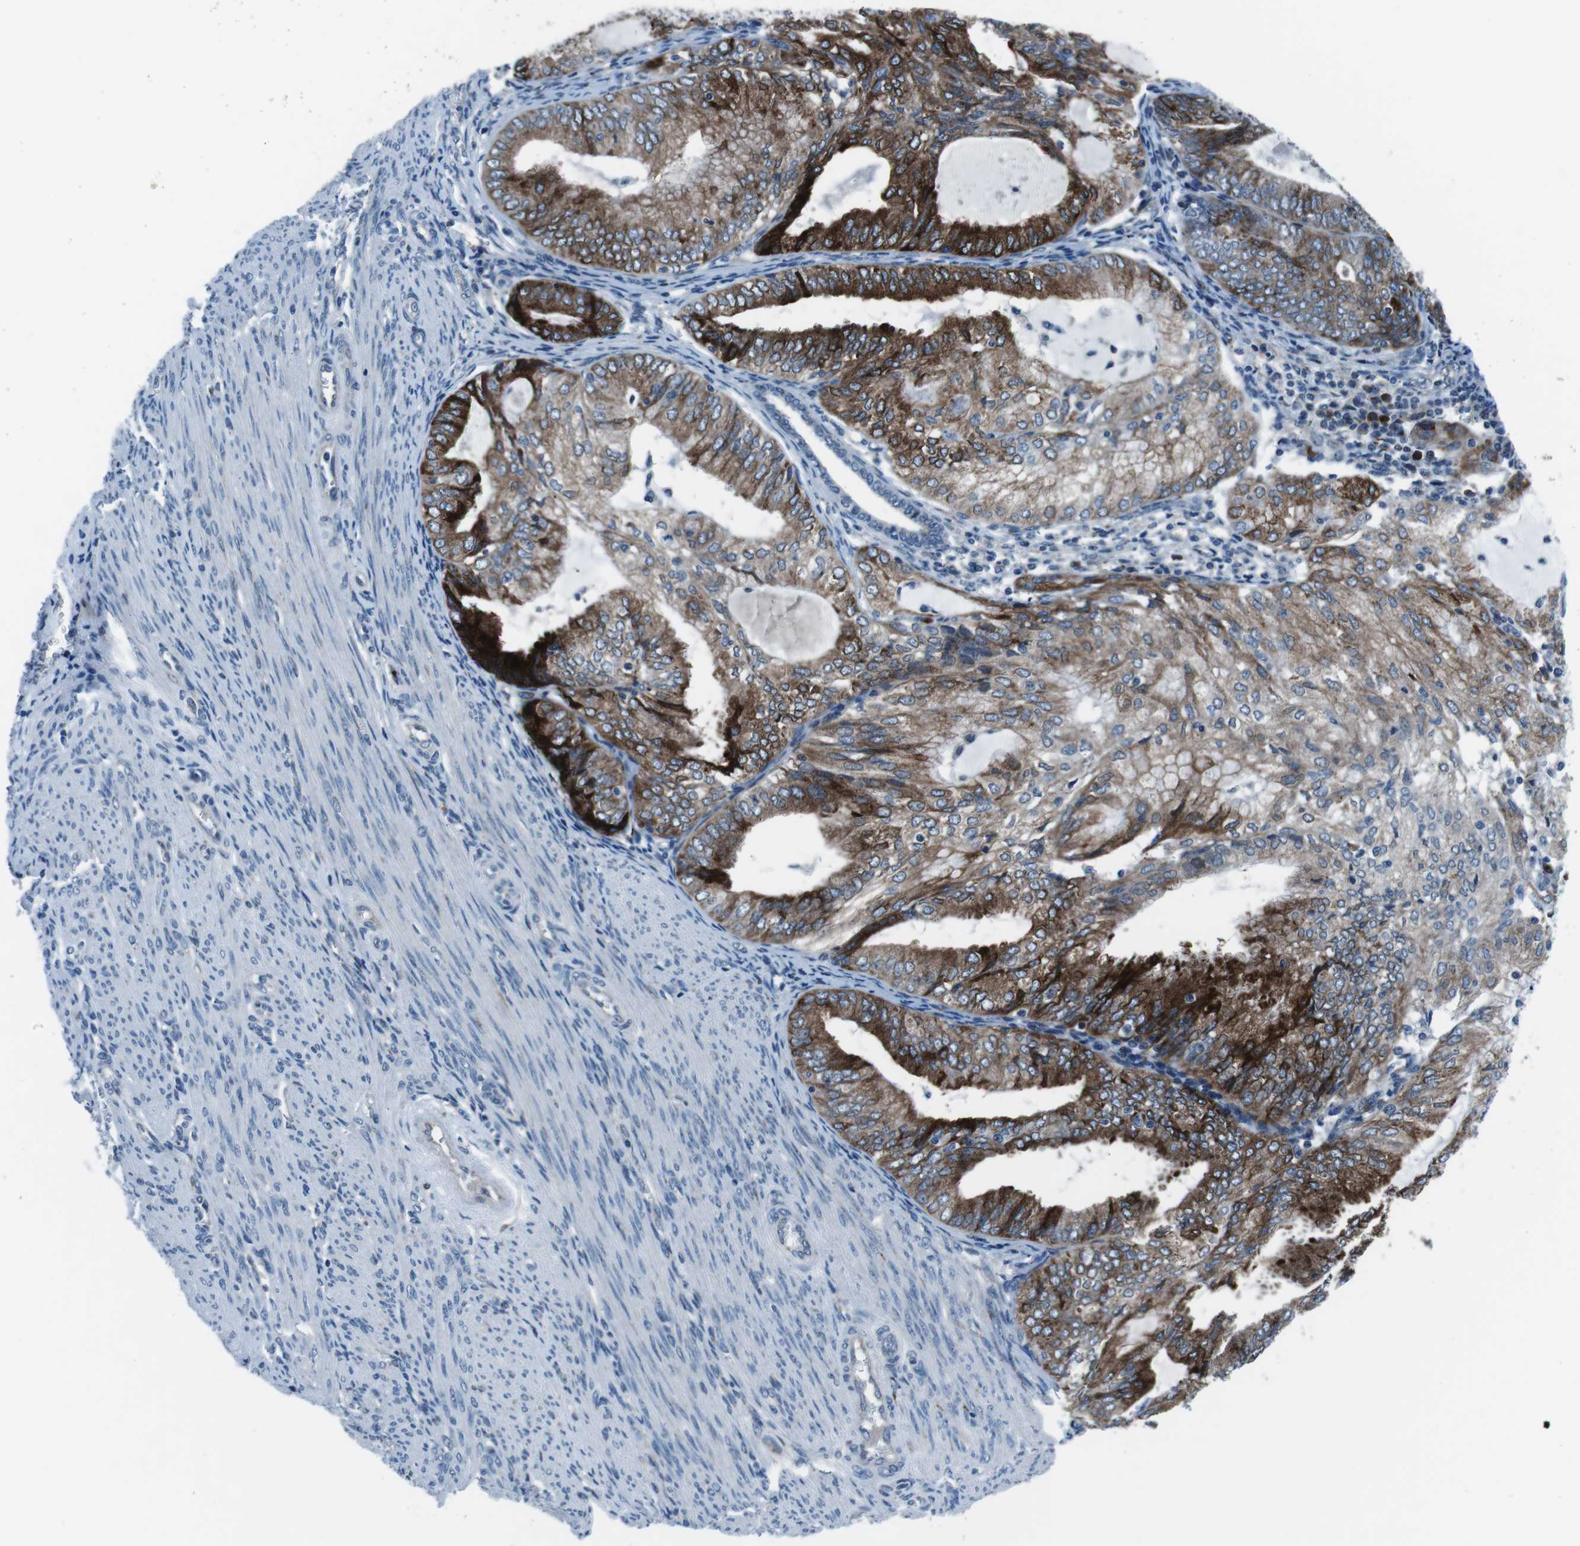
{"staining": {"intensity": "strong", "quantity": ">75%", "location": "cytoplasmic/membranous"}, "tissue": "endometrial cancer", "cell_type": "Tumor cells", "image_type": "cancer", "snomed": [{"axis": "morphology", "description": "Adenocarcinoma, NOS"}, {"axis": "topography", "description": "Endometrium"}], "caption": "The photomicrograph shows immunohistochemical staining of endometrial adenocarcinoma. There is strong cytoplasmic/membranous positivity is seen in about >75% of tumor cells. (brown staining indicates protein expression, while blue staining denotes nuclei).", "gene": "NUCB2", "patient": {"sex": "female", "age": 81}}